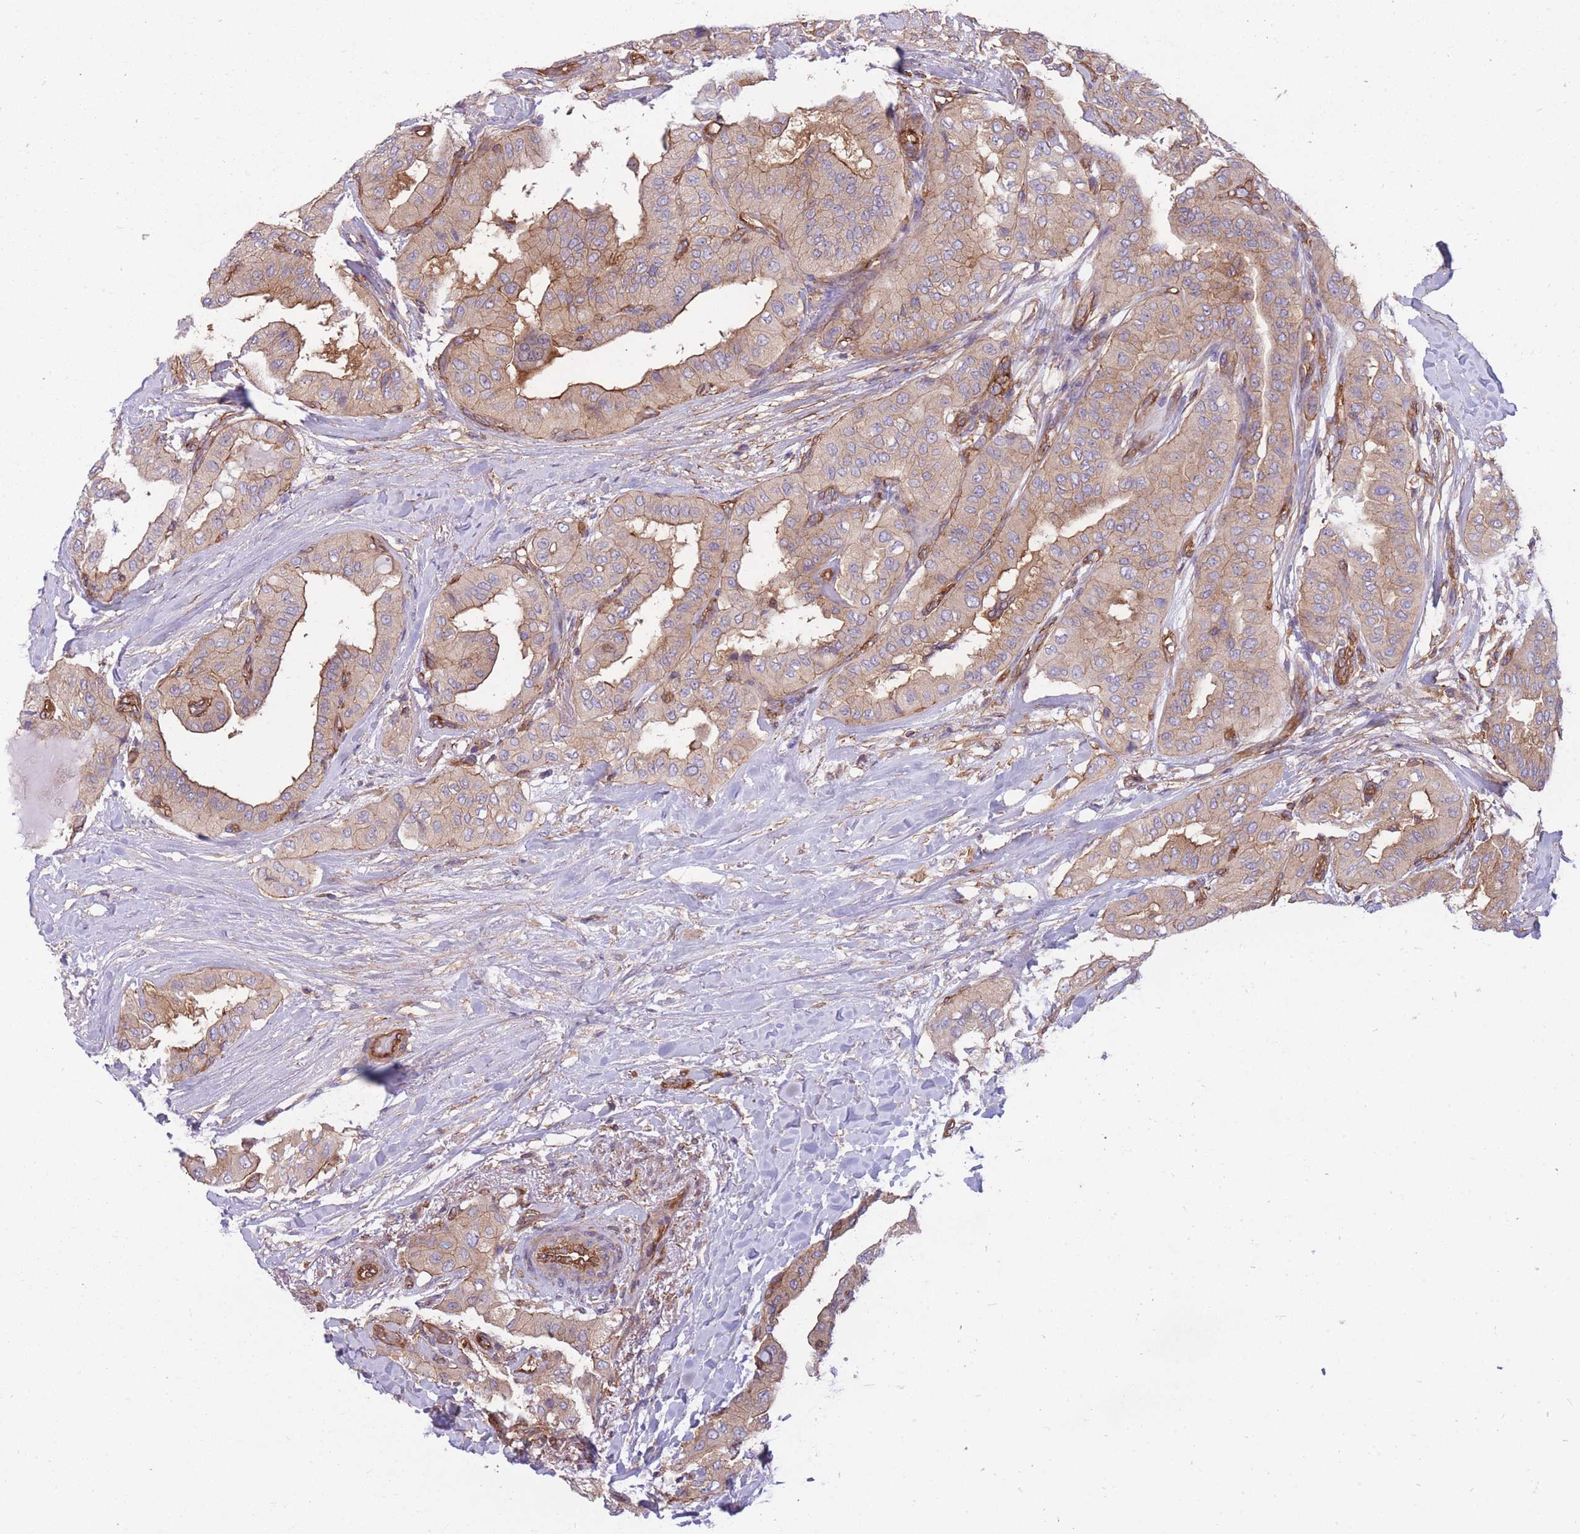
{"staining": {"intensity": "moderate", "quantity": ">75%", "location": "cytoplasmic/membranous"}, "tissue": "thyroid cancer", "cell_type": "Tumor cells", "image_type": "cancer", "snomed": [{"axis": "morphology", "description": "Papillary adenocarcinoma, NOS"}, {"axis": "topography", "description": "Thyroid gland"}], "caption": "An image of human thyroid papillary adenocarcinoma stained for a protein reveals moderate cytoplasmic/membranous brown staining in tumor cells.", "gene": "GGA1", "patient": {"sex": "female", "age": 59}}